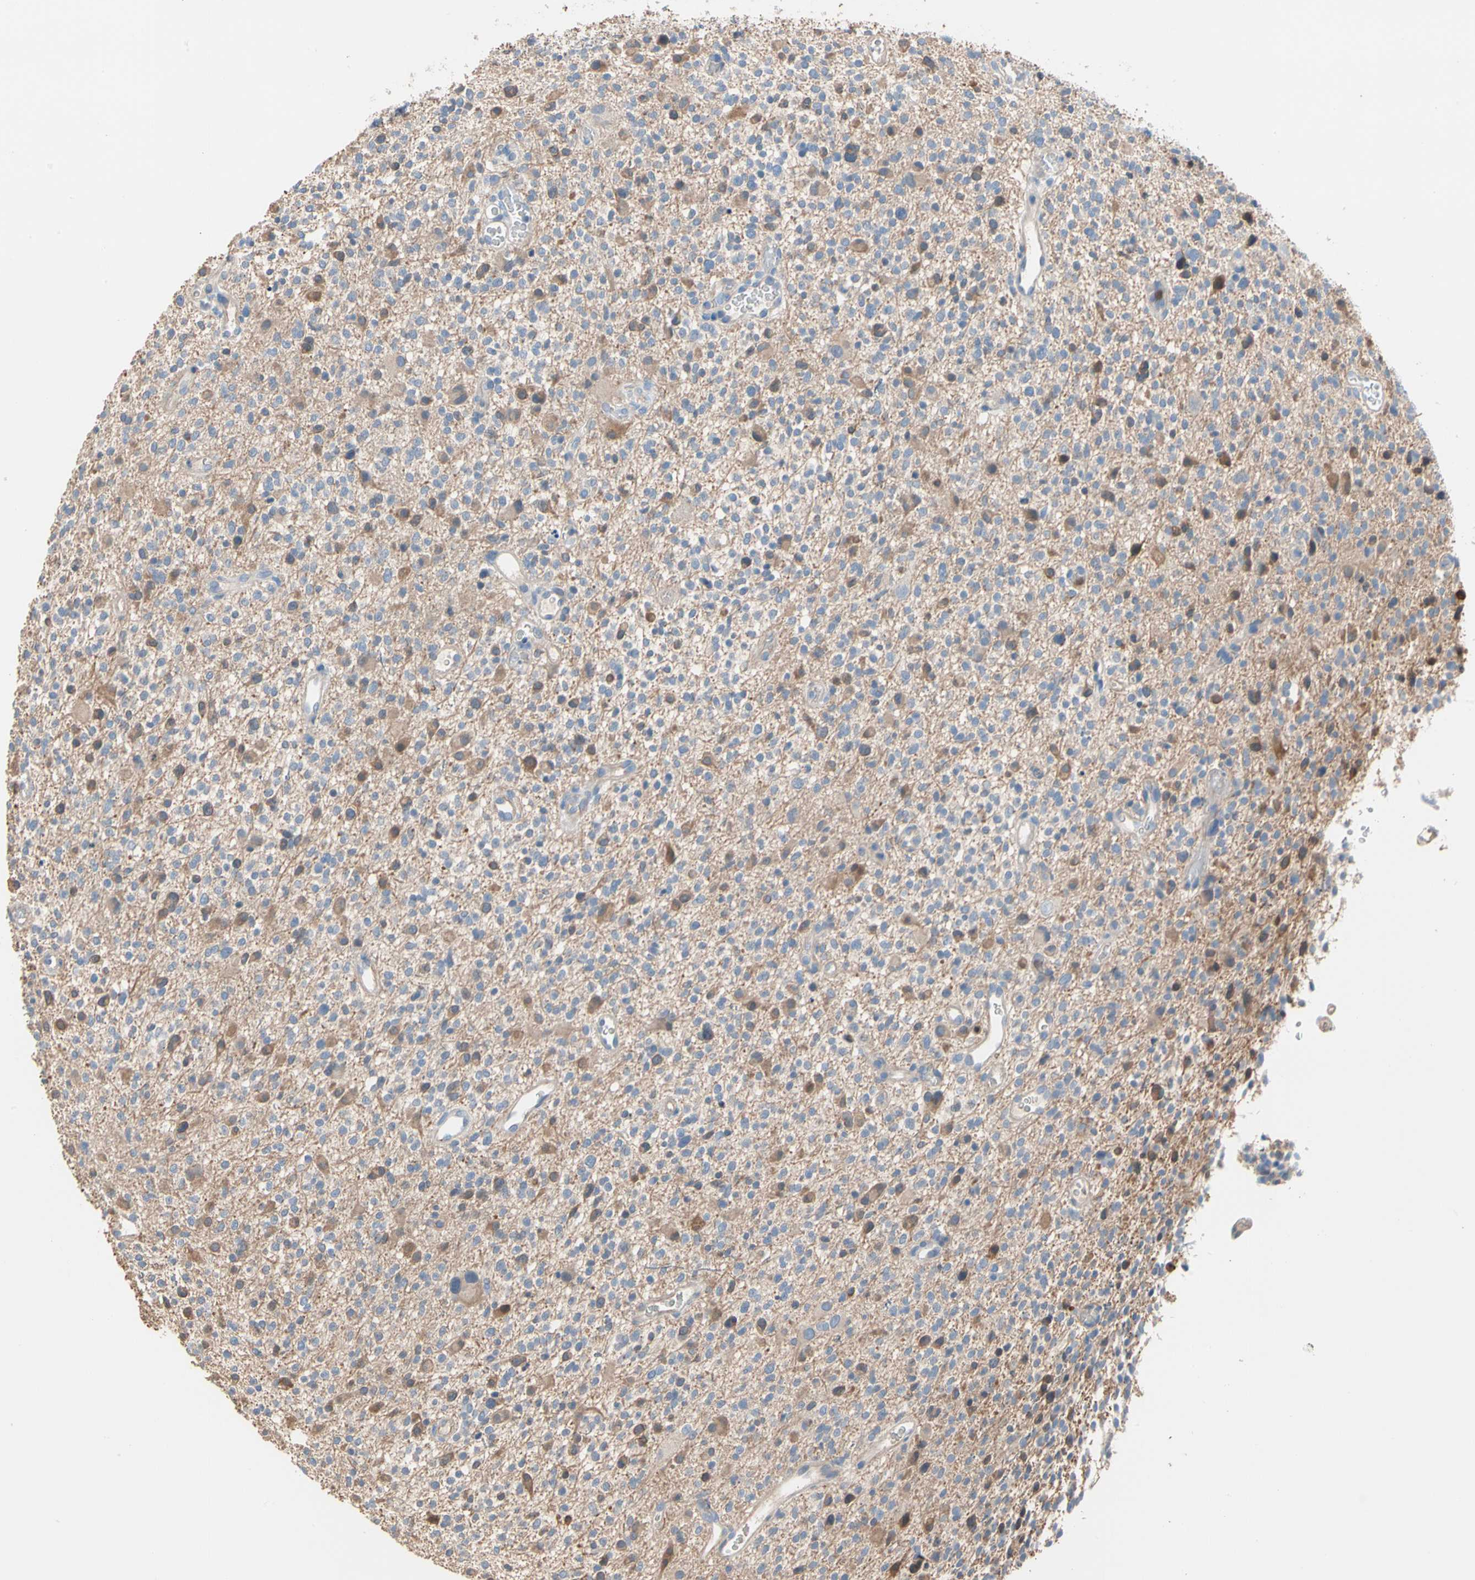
{"staining": {"intensity": "moderate", "quantity": "<25%", "location": "cytoplasmic/membranous"}, "tissue": "glioma", "cell_type": "Tumor cells", "image_type": "cancer", "snomed": [{"axis": "morphology", "description": "Glioma, malignant, High grade"}, {"axis": "topography", "description": "Brain"}], "caption": "This micrograph exhibits high-grade glioma (malignant) stained with IHC to label a protein in brown. The cytoplasmic/membranous of tumor cells show moderate positivity for the protein. Nuclei are counter-stained blue.", "gene": "BBOX1", "patient": {"sex": "male", "age": 48}}